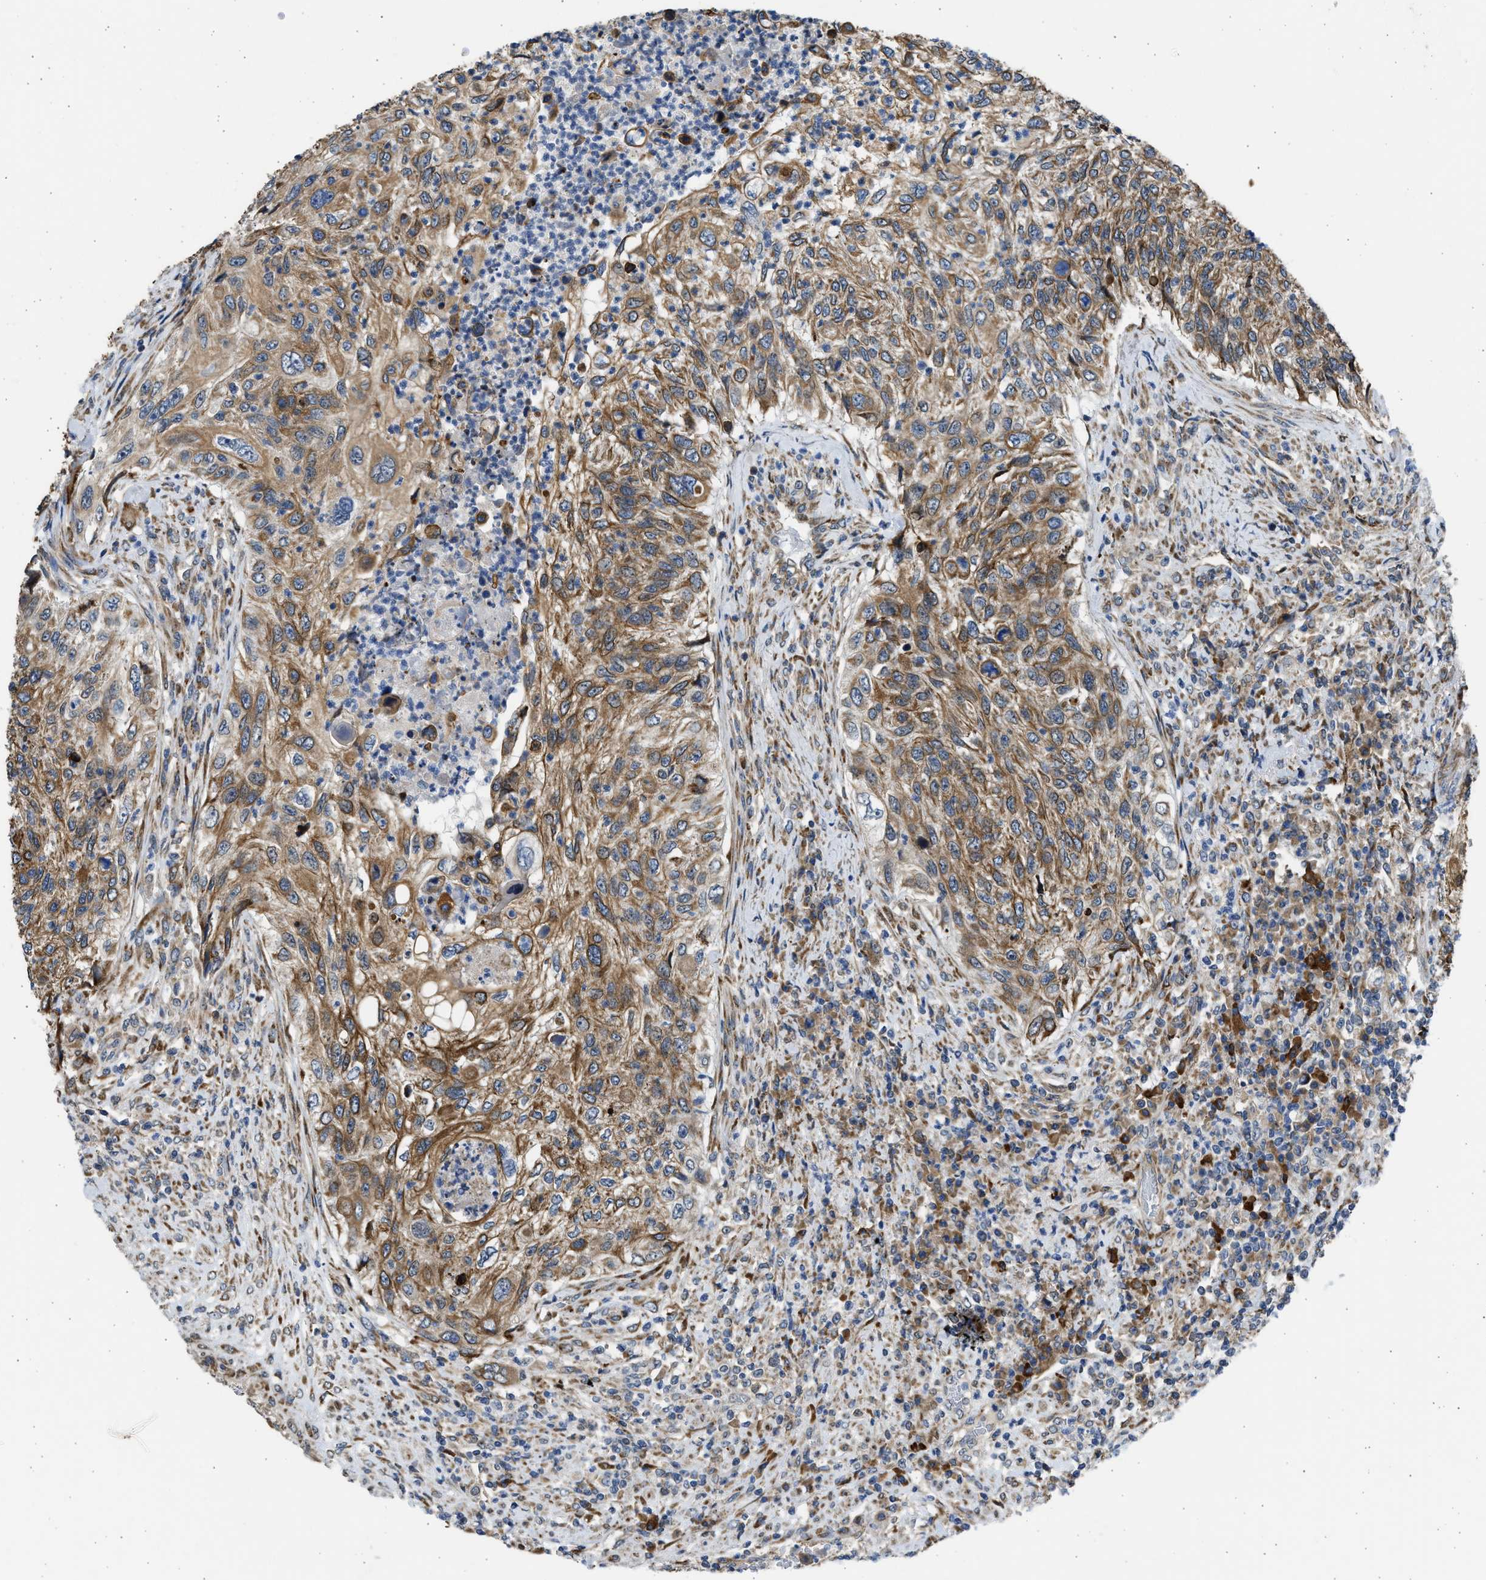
{"staining": {"intensity": "moderate", "quantity": ">75%", "location": "cytoplasmic/membranous"}, "tissue": "urothelial cancer", "cell_type": "Tumor cells", "image_type": "cancer", "snomed": [{"axis": "morphology", "description": "Urothelial carcinoma, High grade"}, {"axis": "topography", "description": "Urinary bladder"}], "caption": "Protein analysis of urothelial cancer tissue exhibits moderate cytoplasmic/membranous expression in approximately >75% of tumor cells.", "gene": "PLD2", "patient": {"sex": "female", "age": 60}}